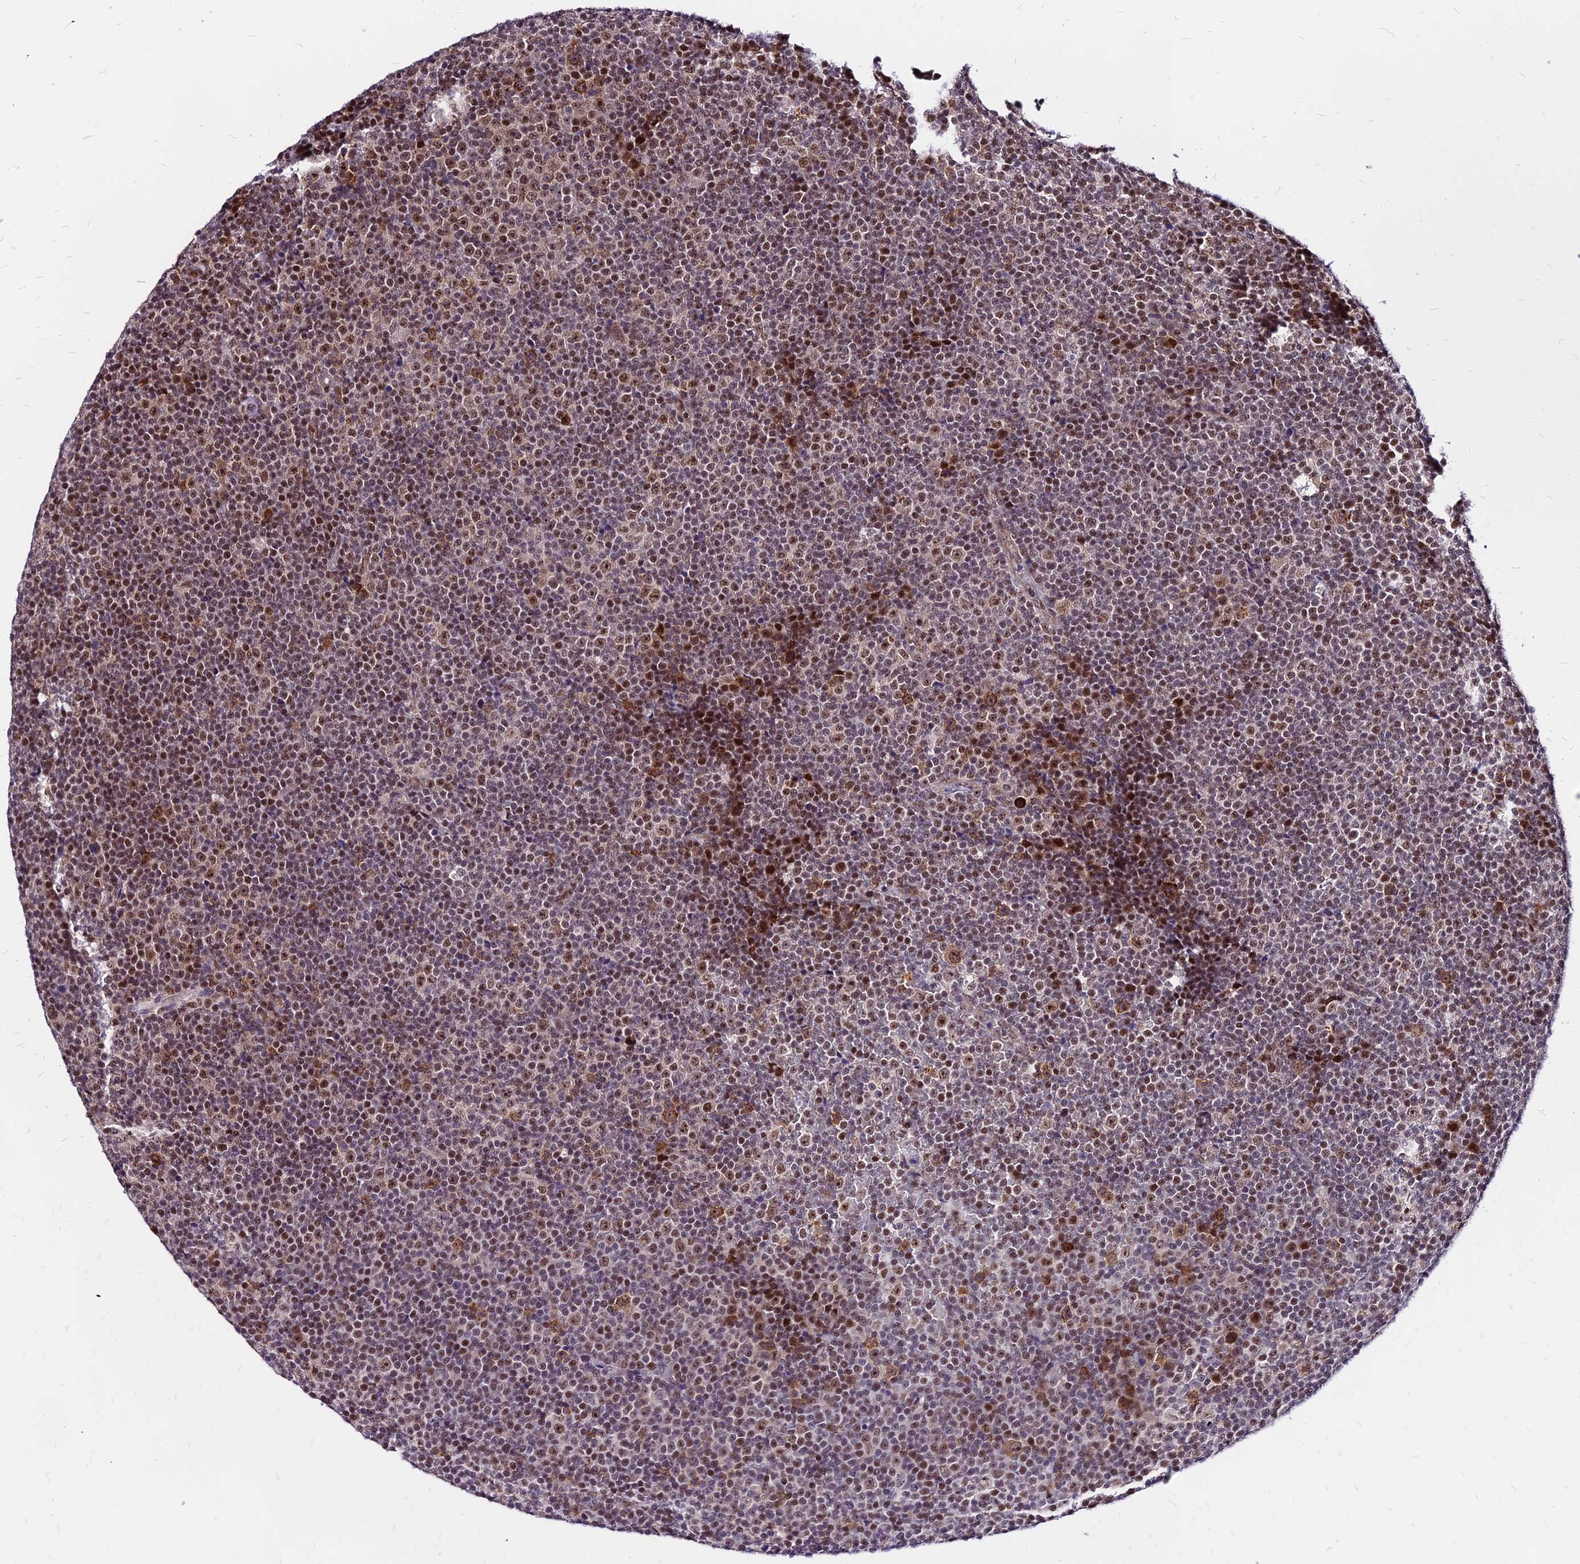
{"staining": {"intensity": "moderate", "quantity": ">75%", "location": "nuclear"}, "tissue": "lymphoma", "cell_type": "Tumor cells", "image_type": "cancer", "snomed": [{"axis": "morphology", "description": "Malignant lymphoma, non-Hodgkin's type, Low grade"}, {"axis": "topography", "description": "Lymph node"}], "caption": "Lymphoma was stained to show a protein in brown. There is medium levels of moderate nuclear positivity in approximately >75% of tumor cells.", "gene": "DDX55", "patient": {"sex": "female", "age": 67}}